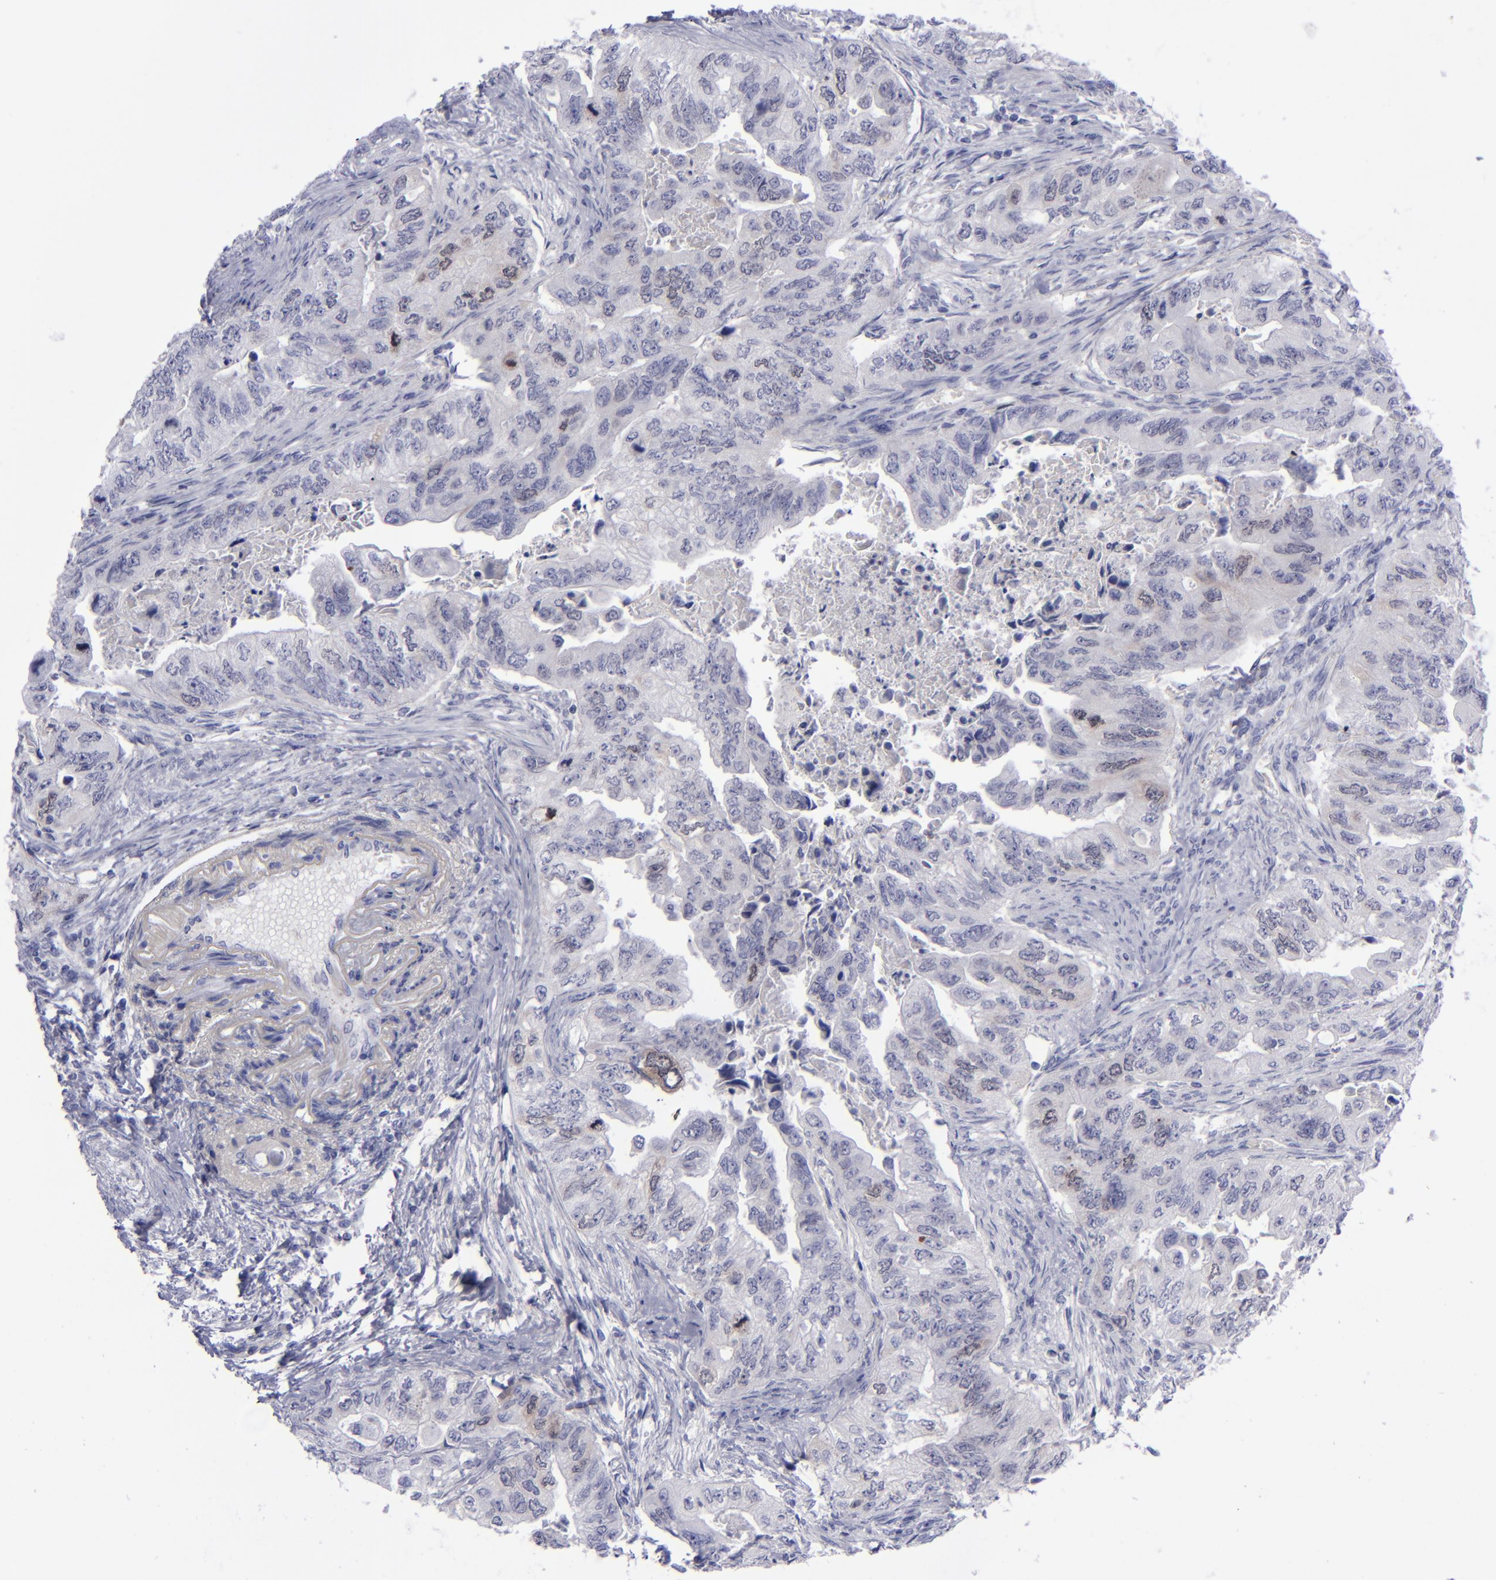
{"staining": {"intensity": "weak", "quantity": "<25%", "location": "cytoplasmic/membranous"}, "tissue": "colorectal cancer", "cell_type": "Tumor cells", "image_type": "cancer", "snomed": [{"axis": "morphology", "description": "Adenocarcinoma, NOS"}, {"axis": "topography", "description": "Colon"}], "caption": "Immunohistochemistry (IHC) image of neoplastic tissue: colorectal cancer (adenocarcinoma) stained with DAB (3,3'-diaminobenzidine) exhibits no significant protein positivity in tumor cells.", "gene": "AURKA", "patient": {"sex": "female", "age": 11}}